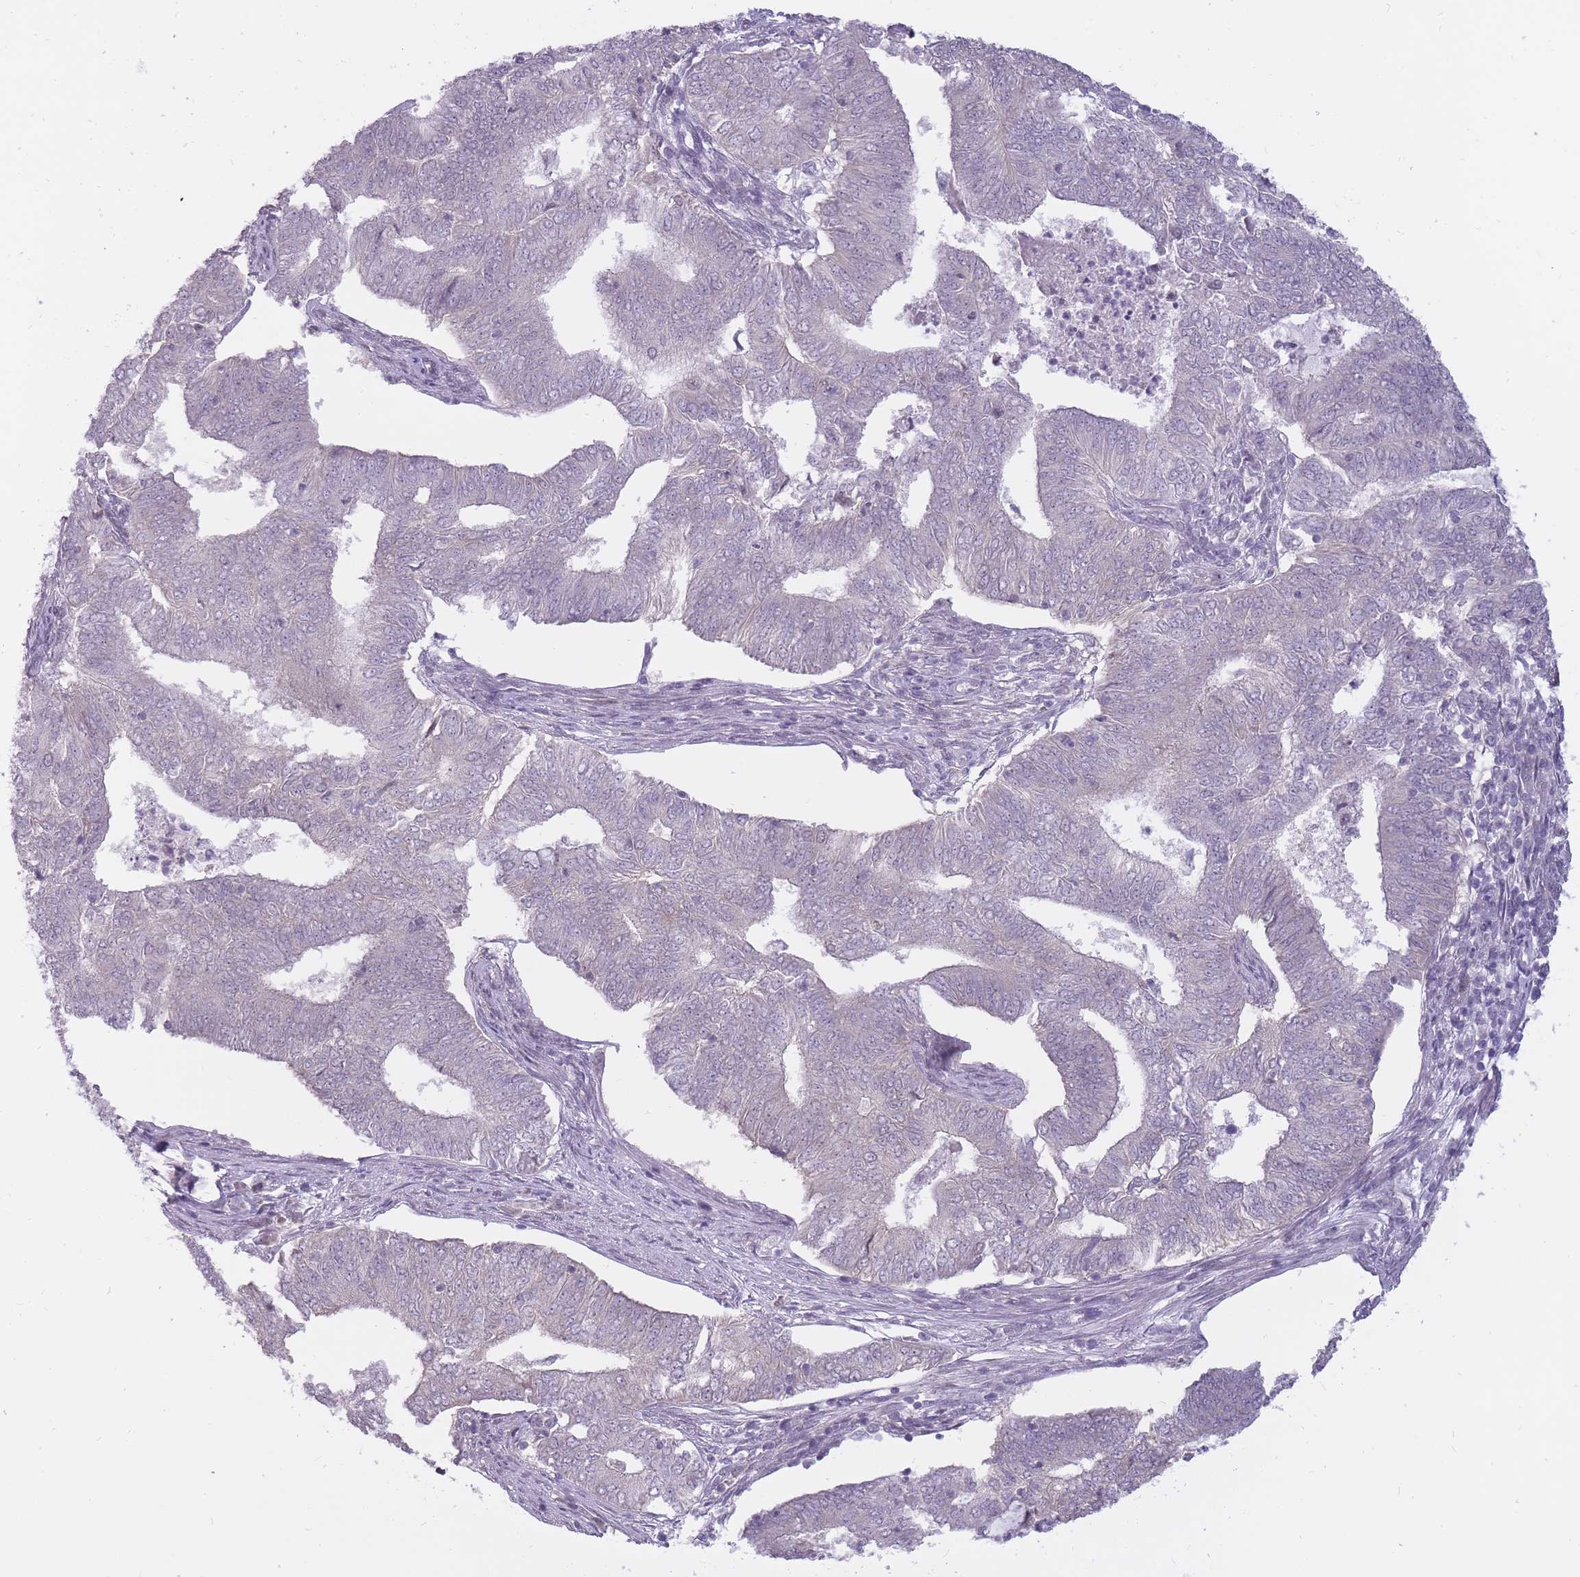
{"staining": {"intensity": "negative", "quantity": "none", "location": "none"}, "tissue": "endometrial cancer", "cell_type": "Tumor cells", "image_type": "cancer", "snomed": [{"axis": "morphology", "description": "Adenocarcinoma, NOS"}, {"axis": "topography", "description": "Endometrium"}], "caption": "Photomicrograph shows no significant protein expression in tumor cells of endometrial cancer.", "gene": "POMZP3", "patient": {"sex": "female", "age": 62}}